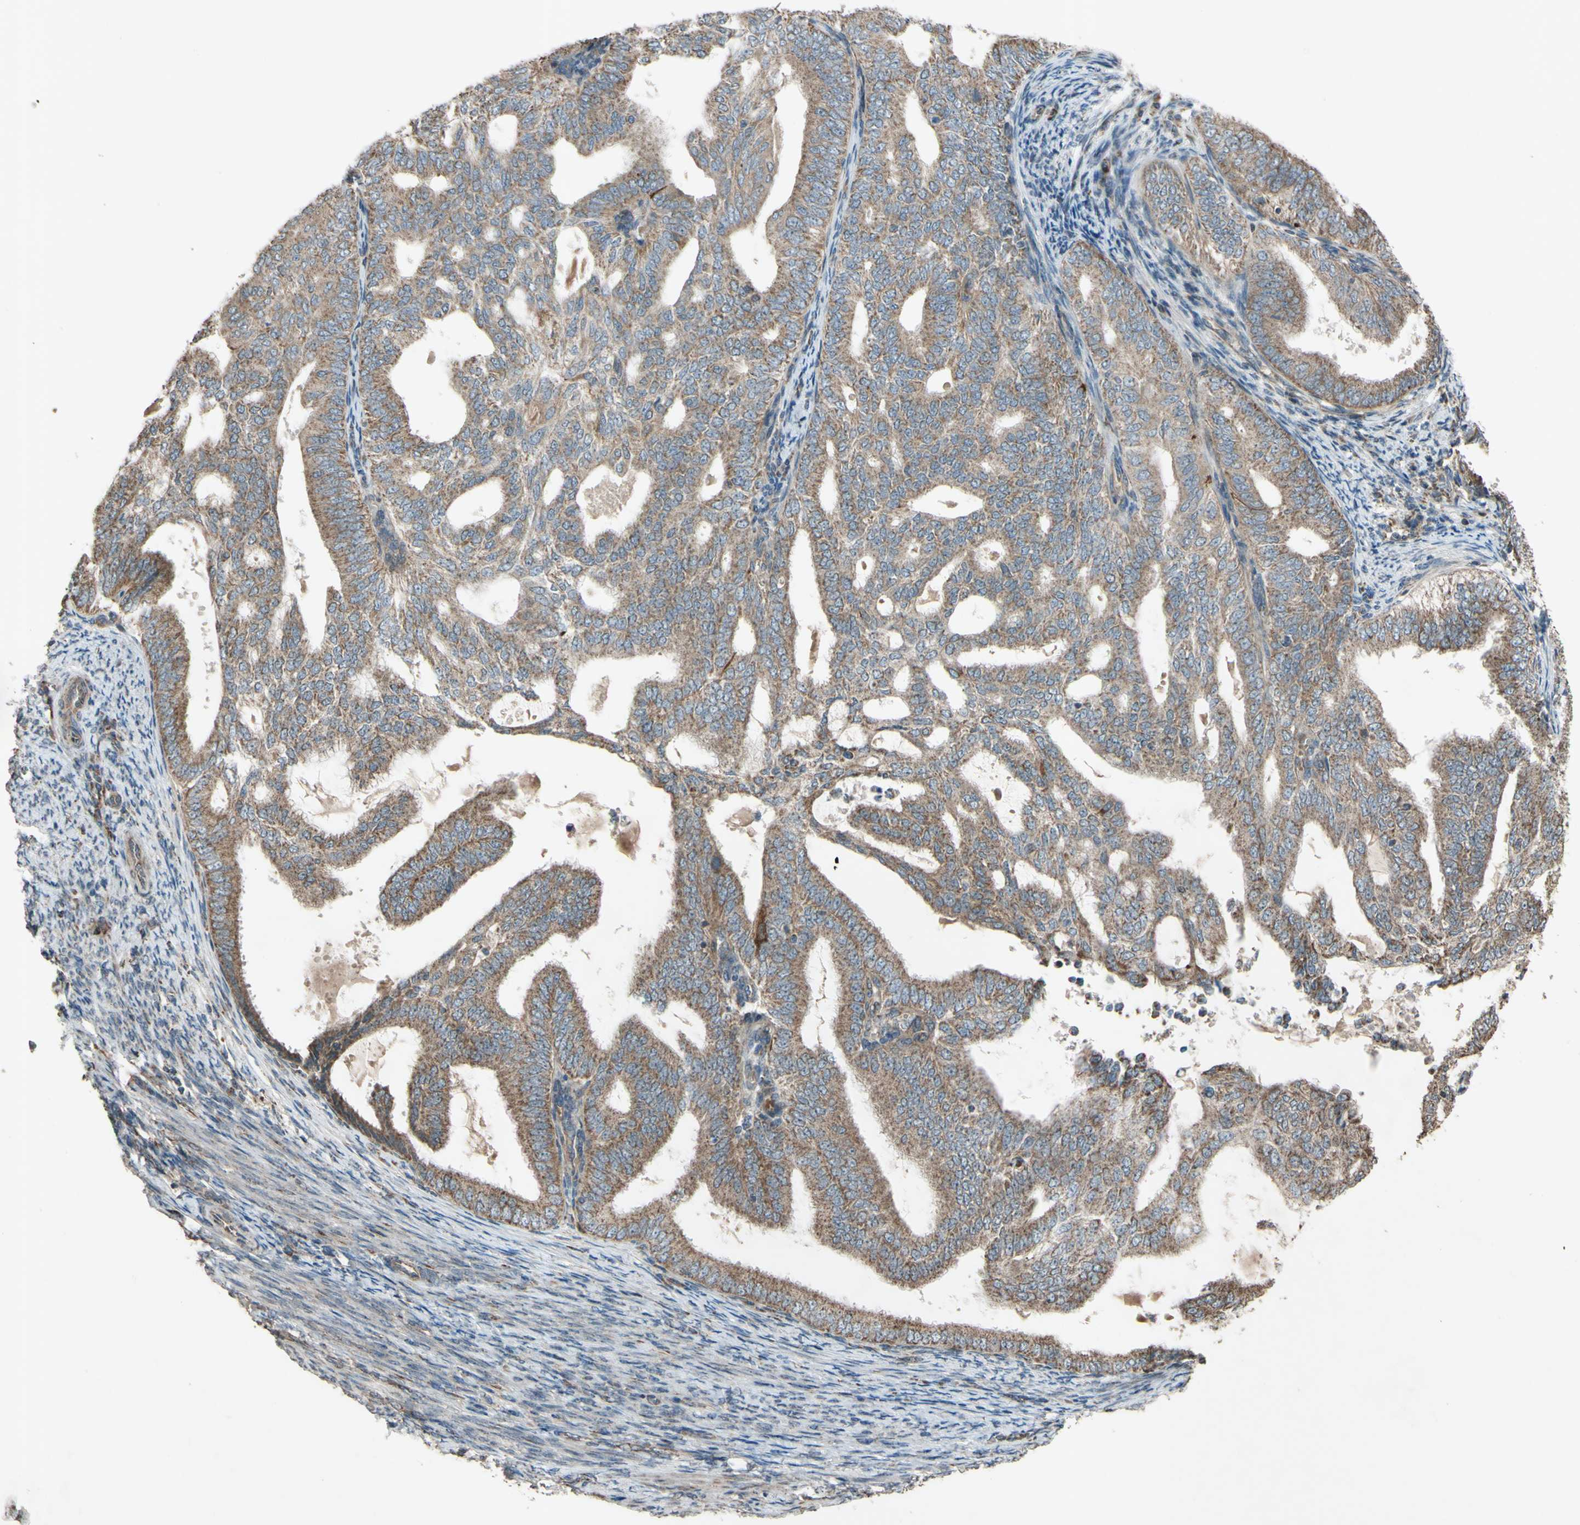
{"staining": {"intensity": "moderate", "quantity": ">75%", "location": "cytoplasmic/membranous"}, "tissue": "endometrial cancer", "cell_type": "Tumor cells", "image_type": "cancer", "snomed": [{"axis": "morphology", "description": "Adenocarcinoma, NOS"}, {"axis": "topography", "description": "Endometrium"}], "caption": "Endometrial cancer (adenocarcinoma) was stained to show a protein in brown. There is medium levels of moderate cytoplasmic/membranous expression in approximately >75% of tumor cells.", "gene": "ACOT8", "patient": {"sex": "female", "age": 58}}